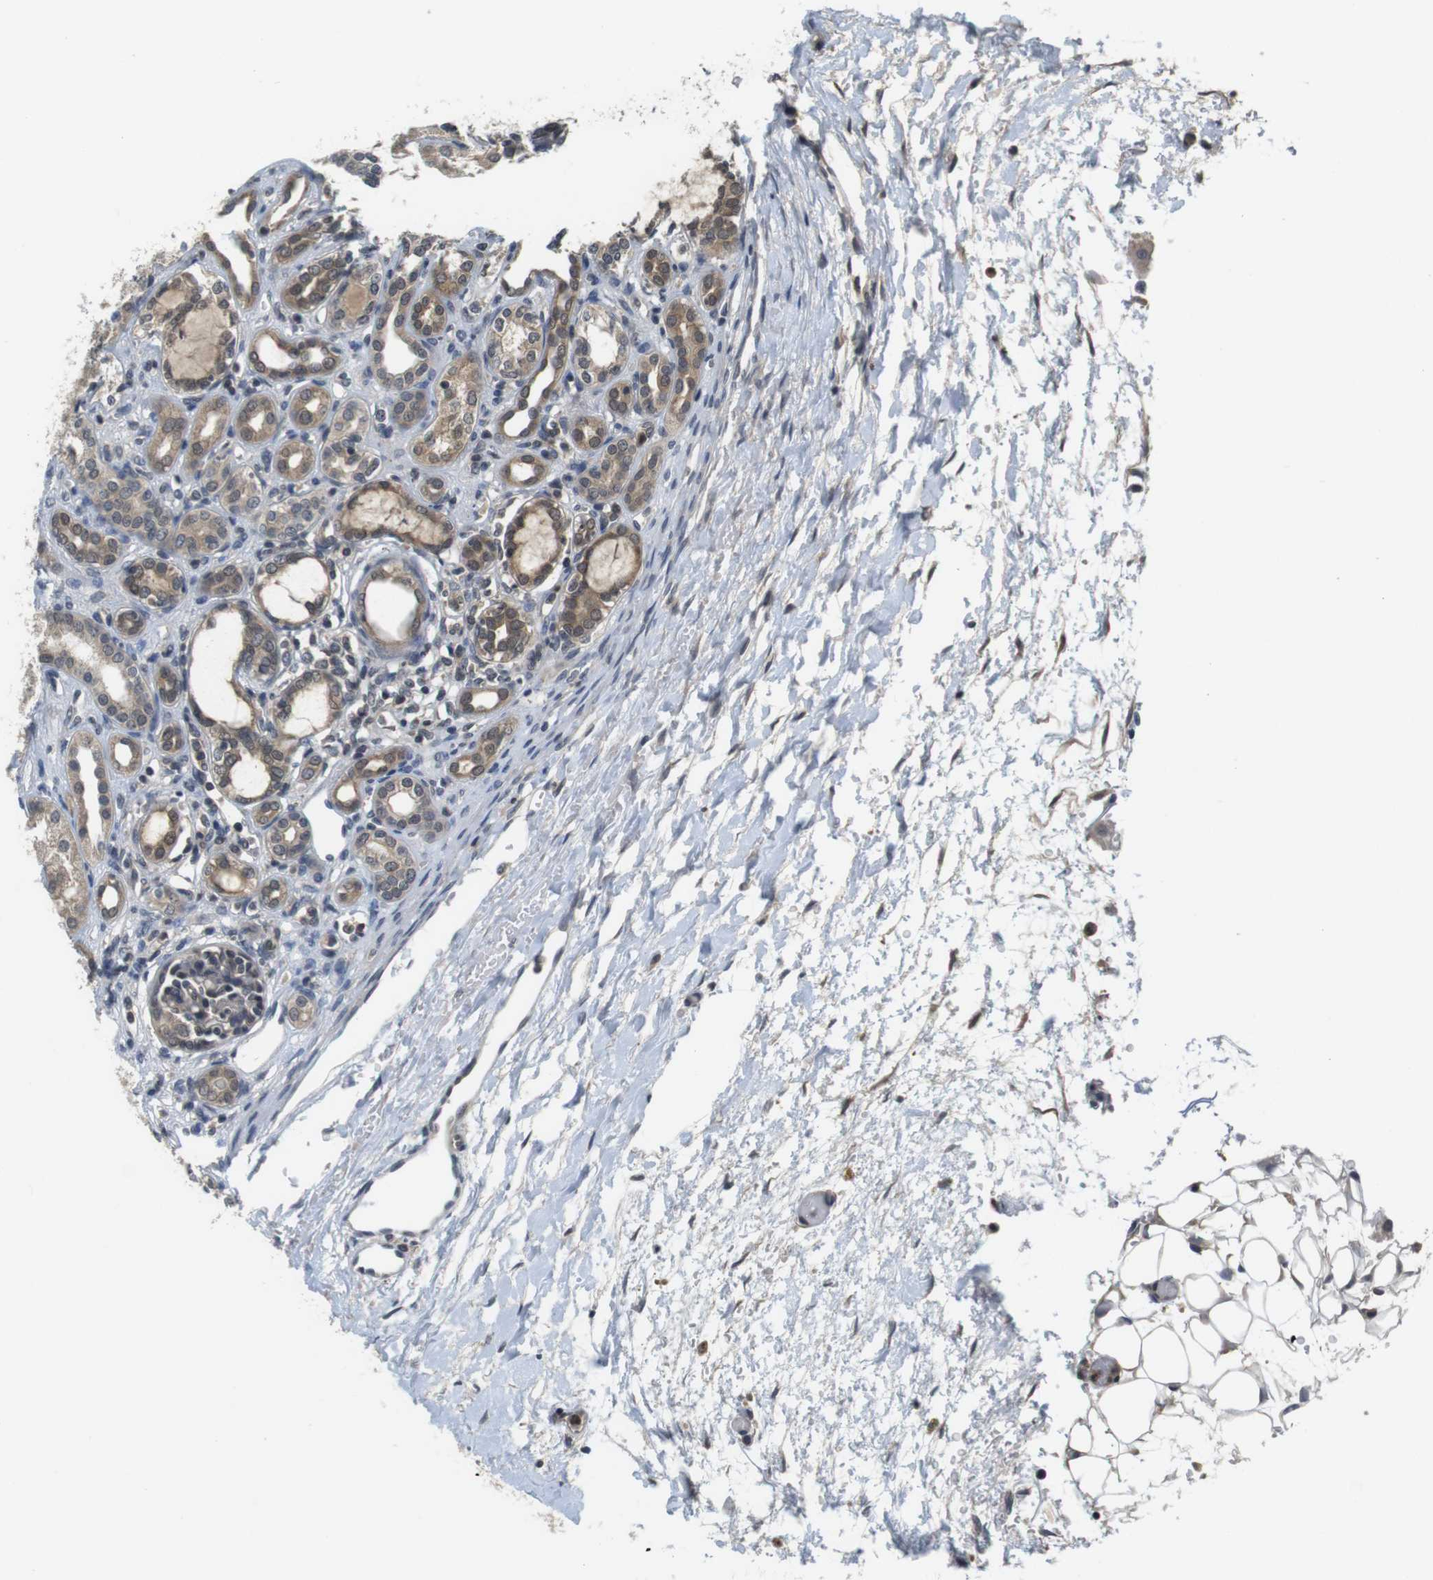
{"staining": {"intensity": "weak", "quantity": "<25%", "location": "cytoplasmic/membranous,nuclear"}, "tissue": "kidney", "cell_type": "Cells in glomeruli", "image_type": "normal", "snomed": [{"axis": "morphology", "description": "Normal tissue, NOS"}, {"axis": "topography", "description": "Kidney"}], "caption": "A high-resolution image shows immunohistochemistry staining of normal kidney, which reveals no significant expression in cells in glomeruli. (Immunohistochemistry (ihc), brightfield microscopy, high magnification).", "gene": "FADD", "patient": {"sex": "male", "age": 7}}